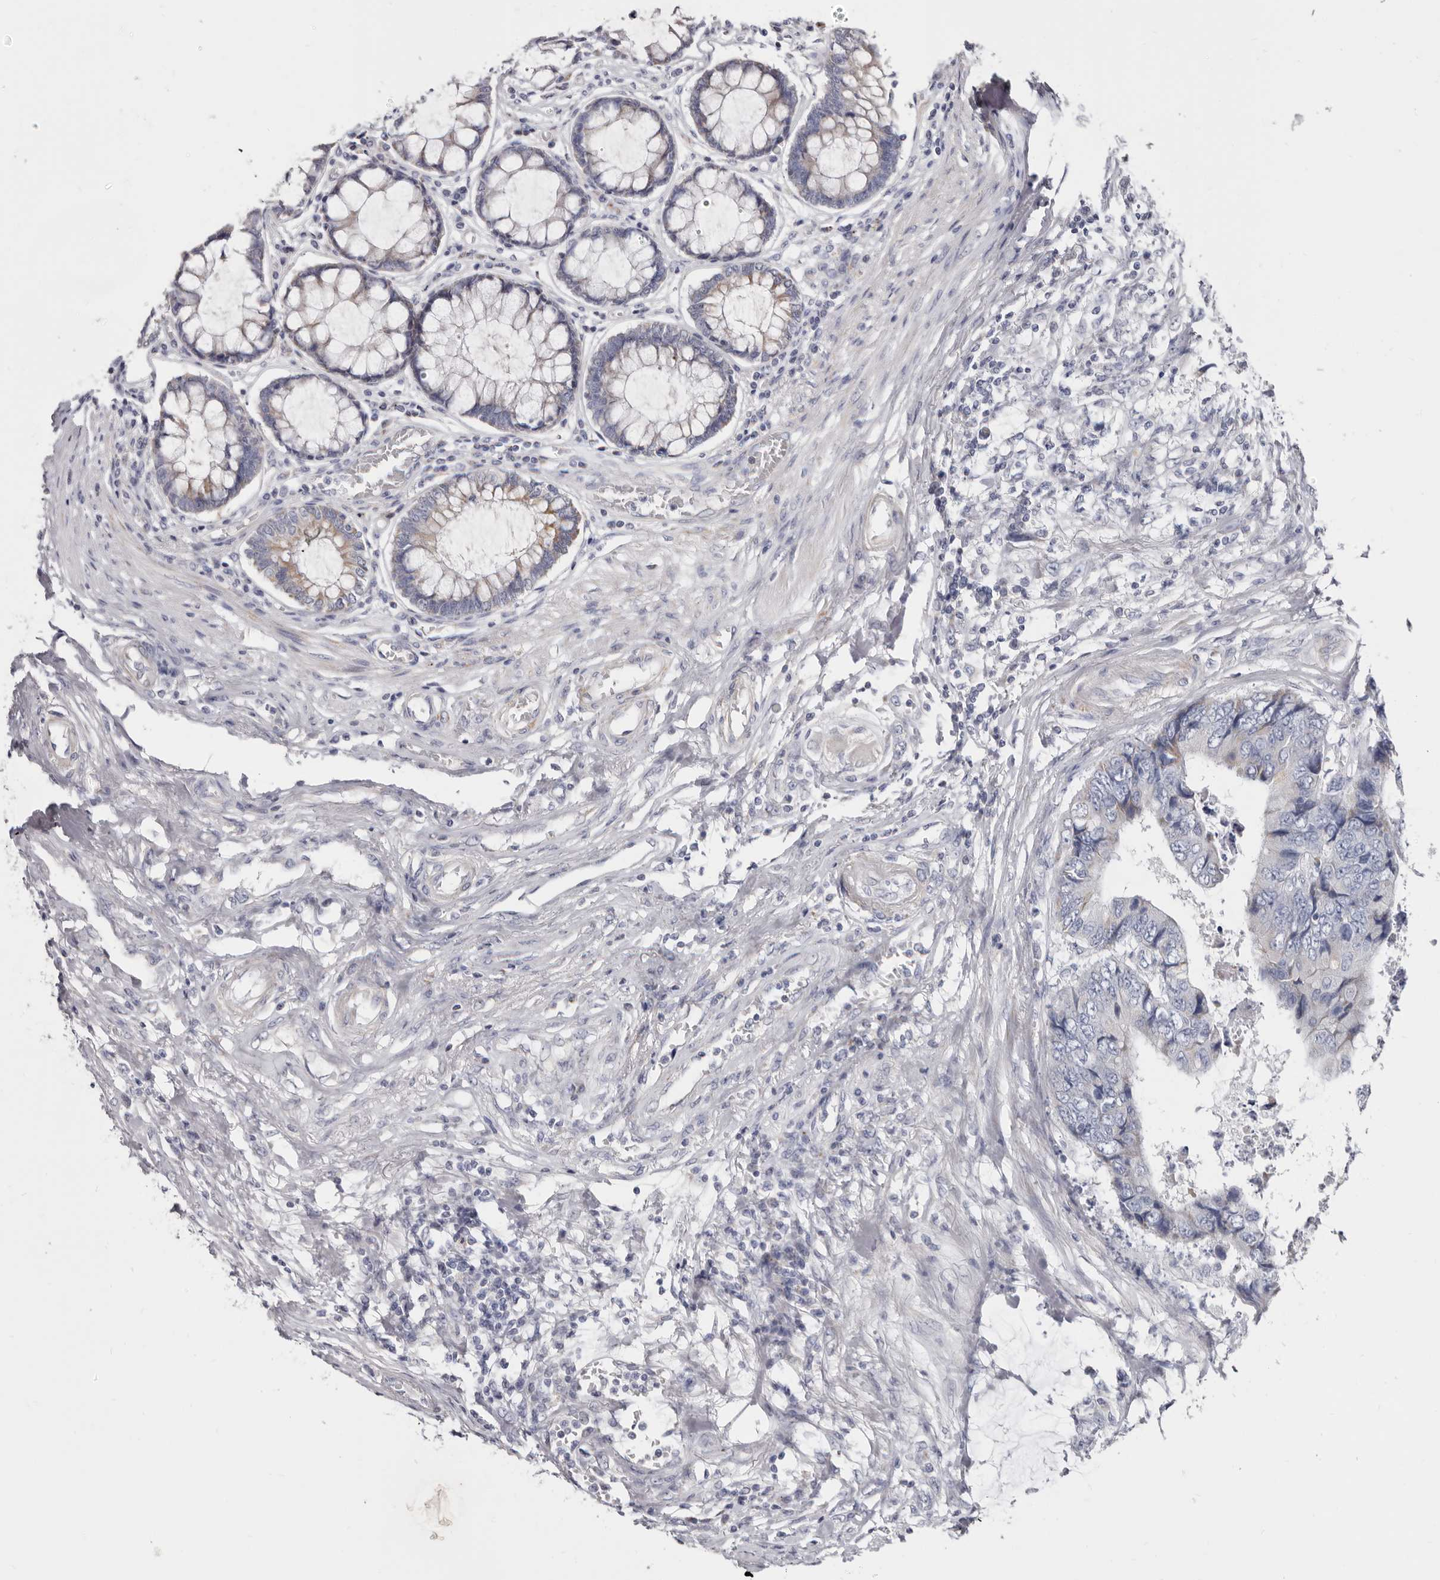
{"staining": {"intensity": "moderate", "quantity": "<25%", "location": "cytoplasmic/membranous"}, "tissue": "colorectal cancer", "cell_type": "Tumor cells", "image_type": "cancer", "snomed": [{"axis": "morphology", "description": "Adenocarcinoma, NOS"}, {"axis": "topography", "description": "Rectum"}], "caption": "Human adenocarcinoma (colorectal) stained with a brown dye reveals moderate cytoplasmic/membranous positive expression in about <25% of tumor cells.", "gene": "RSPO2", "patient": {"sex": "male", "age": 84}}